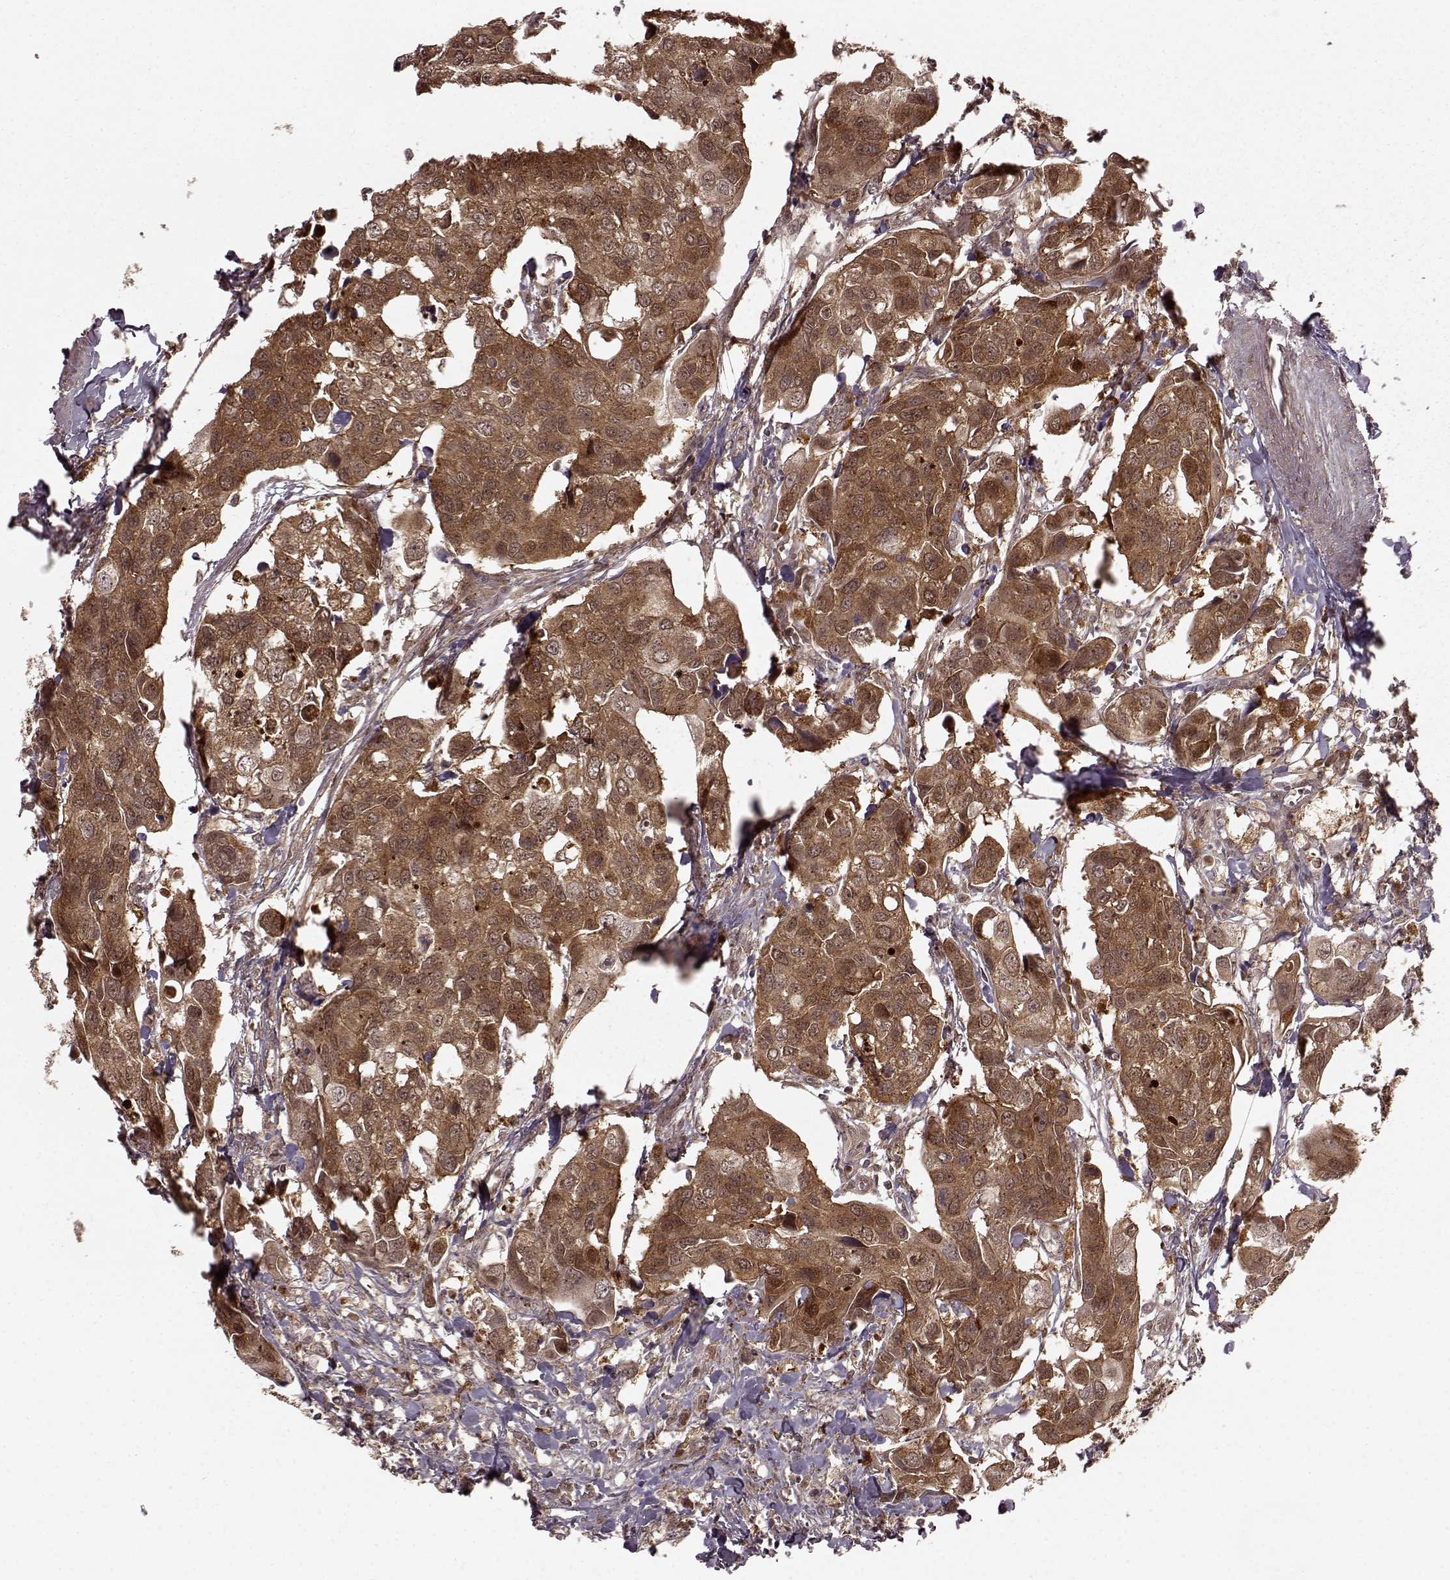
{"staining": {"intensity": "moderate", "quantity": ">75%", "location": "cytoplasmic/membranous"}, "tissue": "urothelial cancer", "cell_type": "Tumor cells", "image_type": "cancer", "snomed": [{"axis": "morphology", "description": "Urothelial carcinoma, High grade"}, {"axis": "topography", "description": "Urinary bladder"}], "caption": "Immunohistochemical staining of human urothelial carcinoma (high-grade) reveals medium levels of moderate cytoplasmic/membranous protein positivity in about >75% of tumor cells.", "gene": "GSS", "patient": {"sex": "male", "age": 60}}